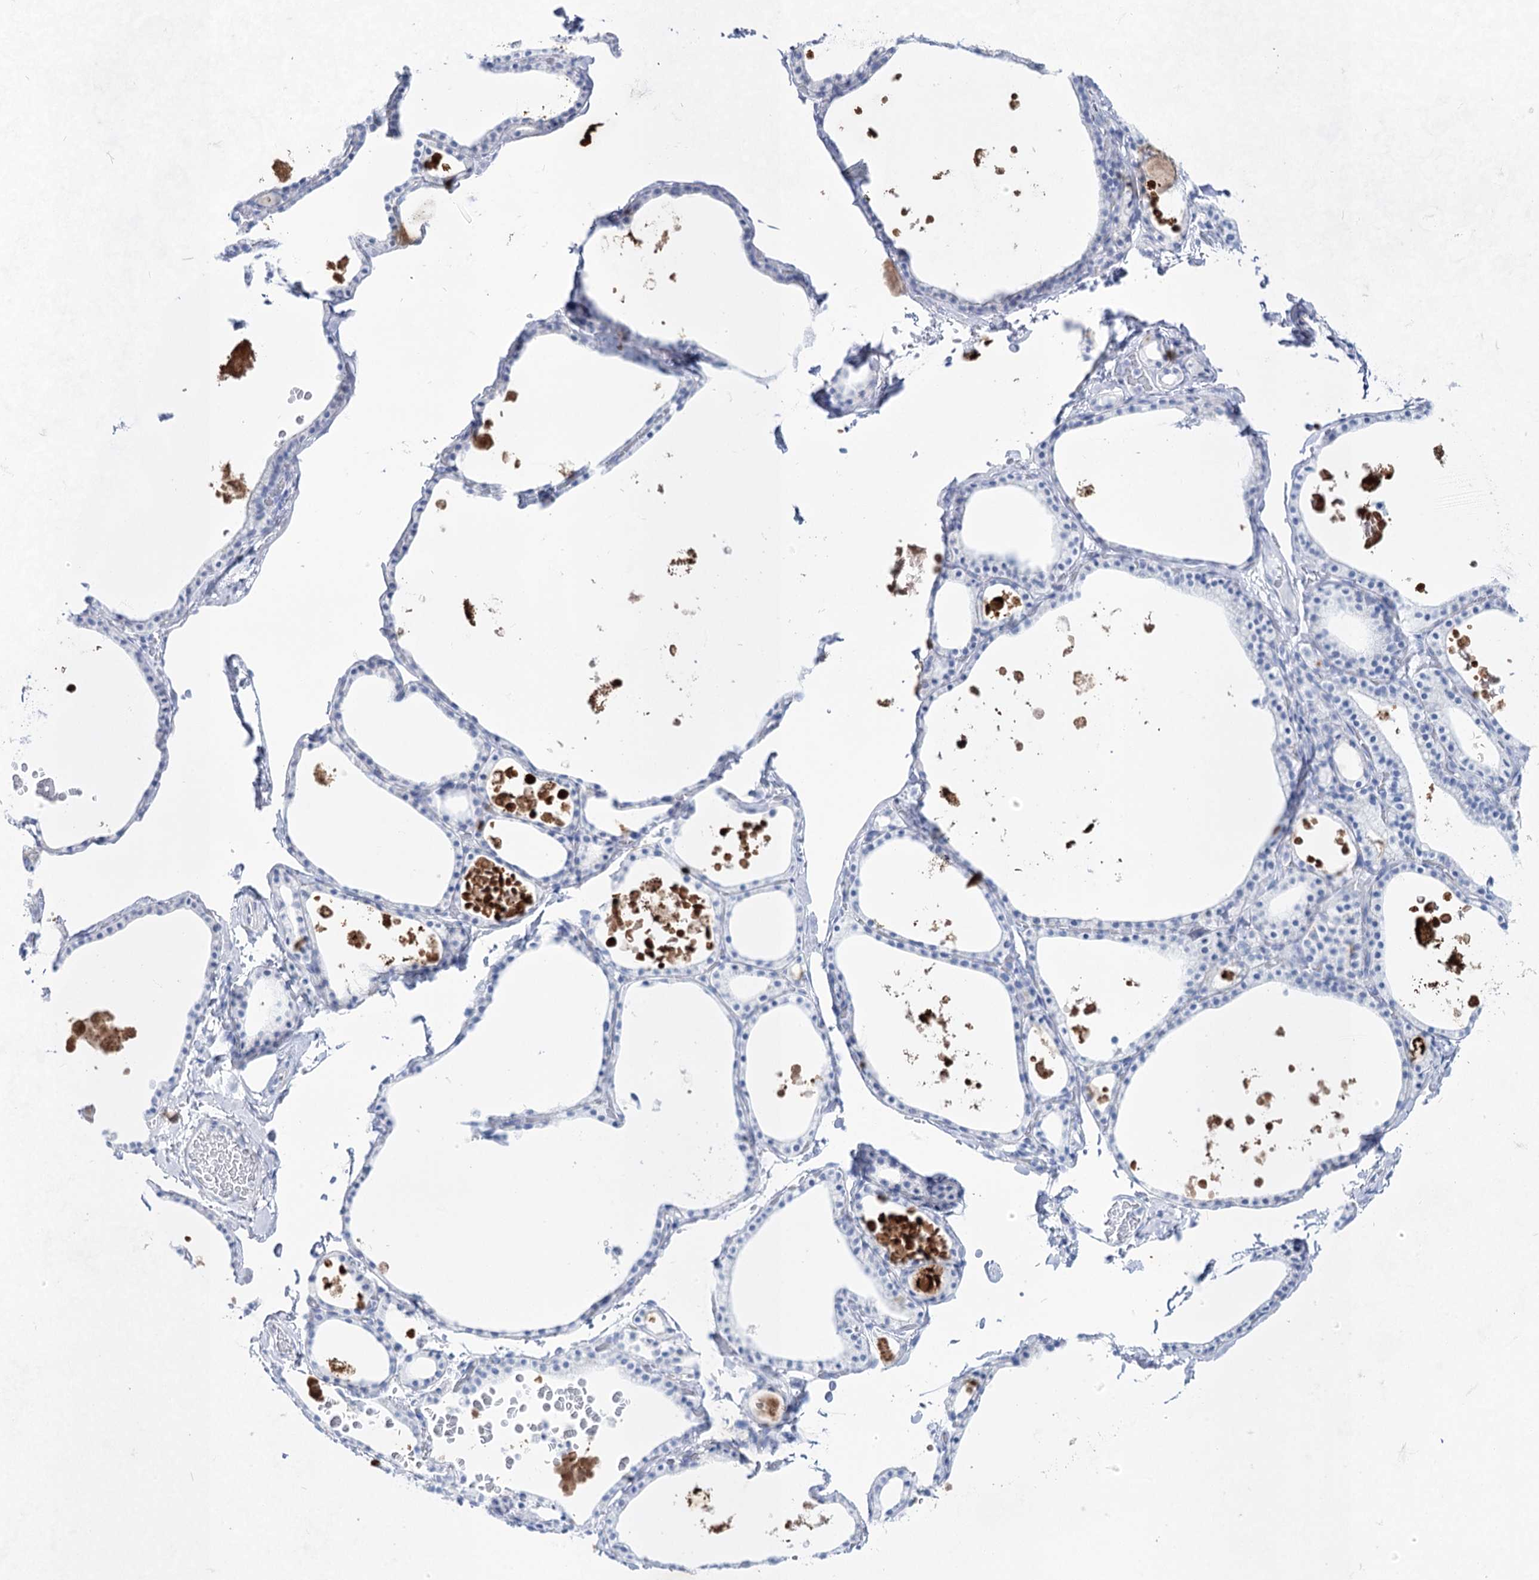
{"staining": {"intensity": "negative", "quantity": "none", "location": "none"}, "tissue": "thyroid gland", "cell_type": "Glandular cells", "image_type": "normal", "snomed": [{"axis": "morphology", "description": "Normal tissue, NOS"}, {"axis": "topography", "description": "Thyroid gland"}], "caption": "The immunohistochemistry (IHC) photomicrograph has no significant positivity in glandular cells of thyroid gland.", "gene": "ACRV1", "patient": {"sex": "male", "age": 56}}